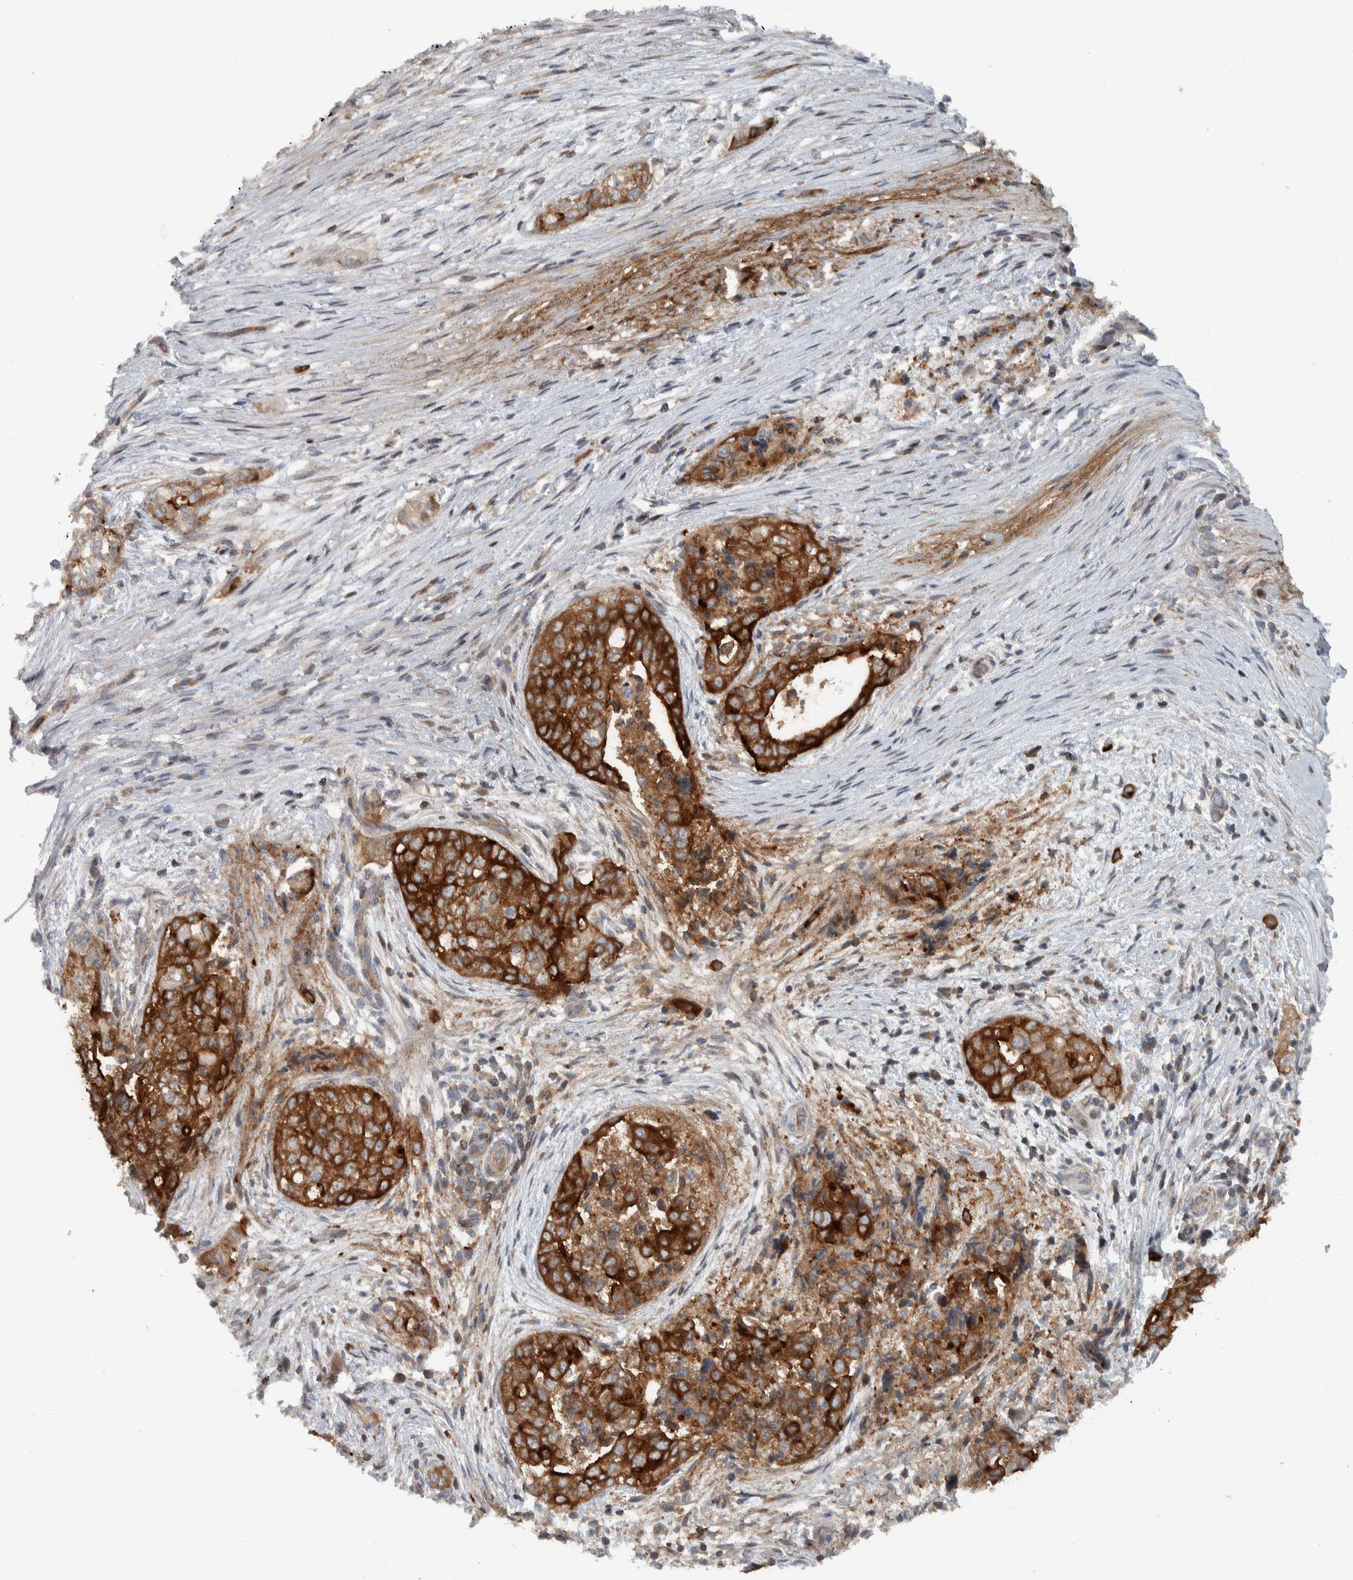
{"staining": {"intensity": "strong", "quantity": ">75%", "location": "cytoplasmic/membranous"}, "tissue": "pancreatic cancer", "cell_type": "Tumor cells", "image_type": "cancer", "snomed": [{"axis": "morphology", "description": "Adenocarcinoma, NOS"}, {"axis": "topography", "description": "Pancreas"}], "caption": "A photomicrograph of human pancreatic adenocarcinoma stained for a protein reveals strong cytoplasmic/membranous brown staining in tumor cells. The staining is performed using DAB (3,3'-diaminobenzidine) brown chromogen to label protein expression. The nuclei are counter-stained blue using hematoxylin.", "gene": "BAIAP2L1", "patient": {"sex": "male", "age": 72}}